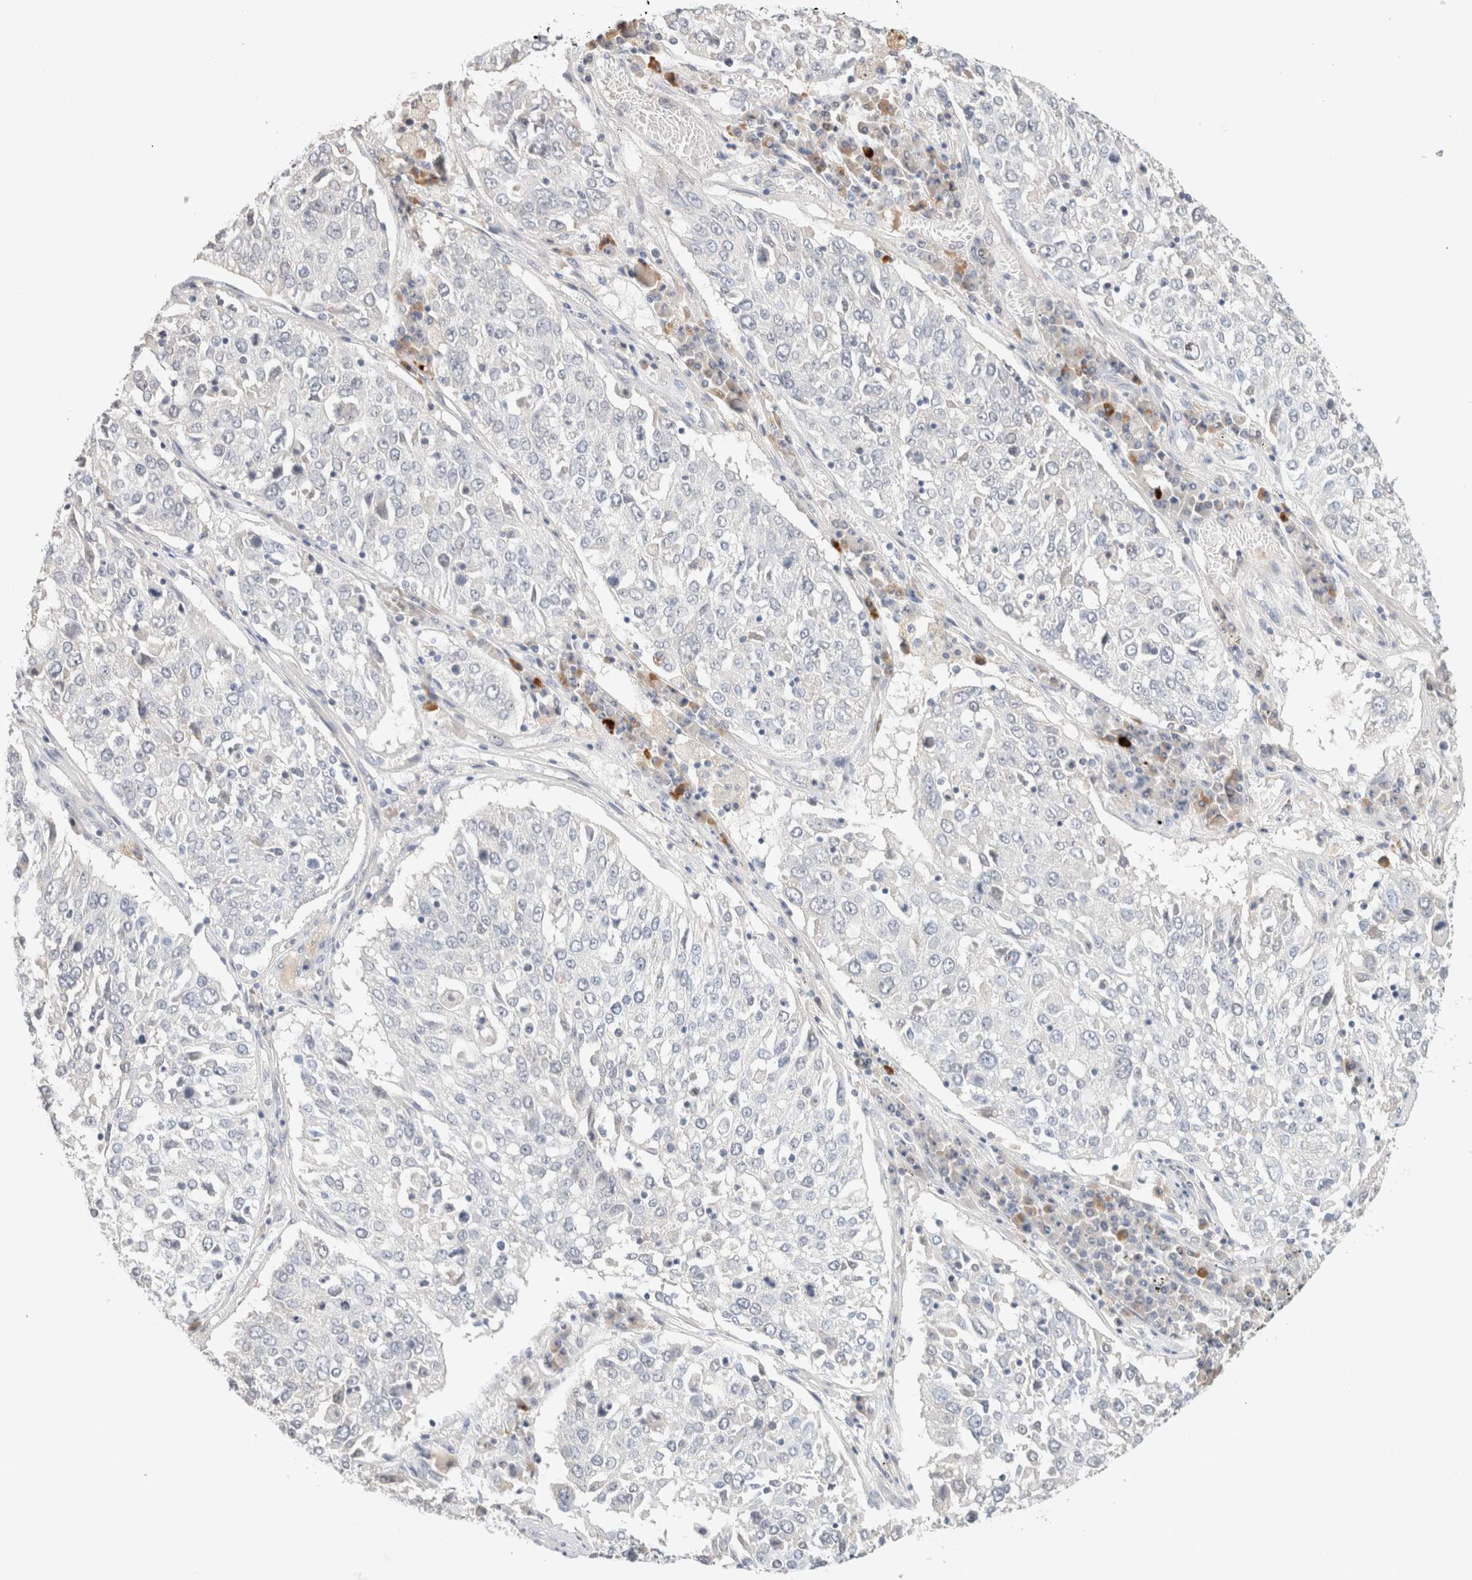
{"staining": {"intensity": "negative", "quantity": "none", "location": "none"}, "tissue": "lung cancer", "cell_type": "Tumor cells", "image_type": "cancer", "snomed": [{"axis": "morphology", "description": "Squamous cell carcinoma, NOS"}, {"axis": "topography", "description": "Lung"}], "caption": "Tumor cells show no significant positivity in lung cancer (squamous cell carcinoma).", "gene": "SPRTN", "patient": {"sex": "male", "age": 65}}